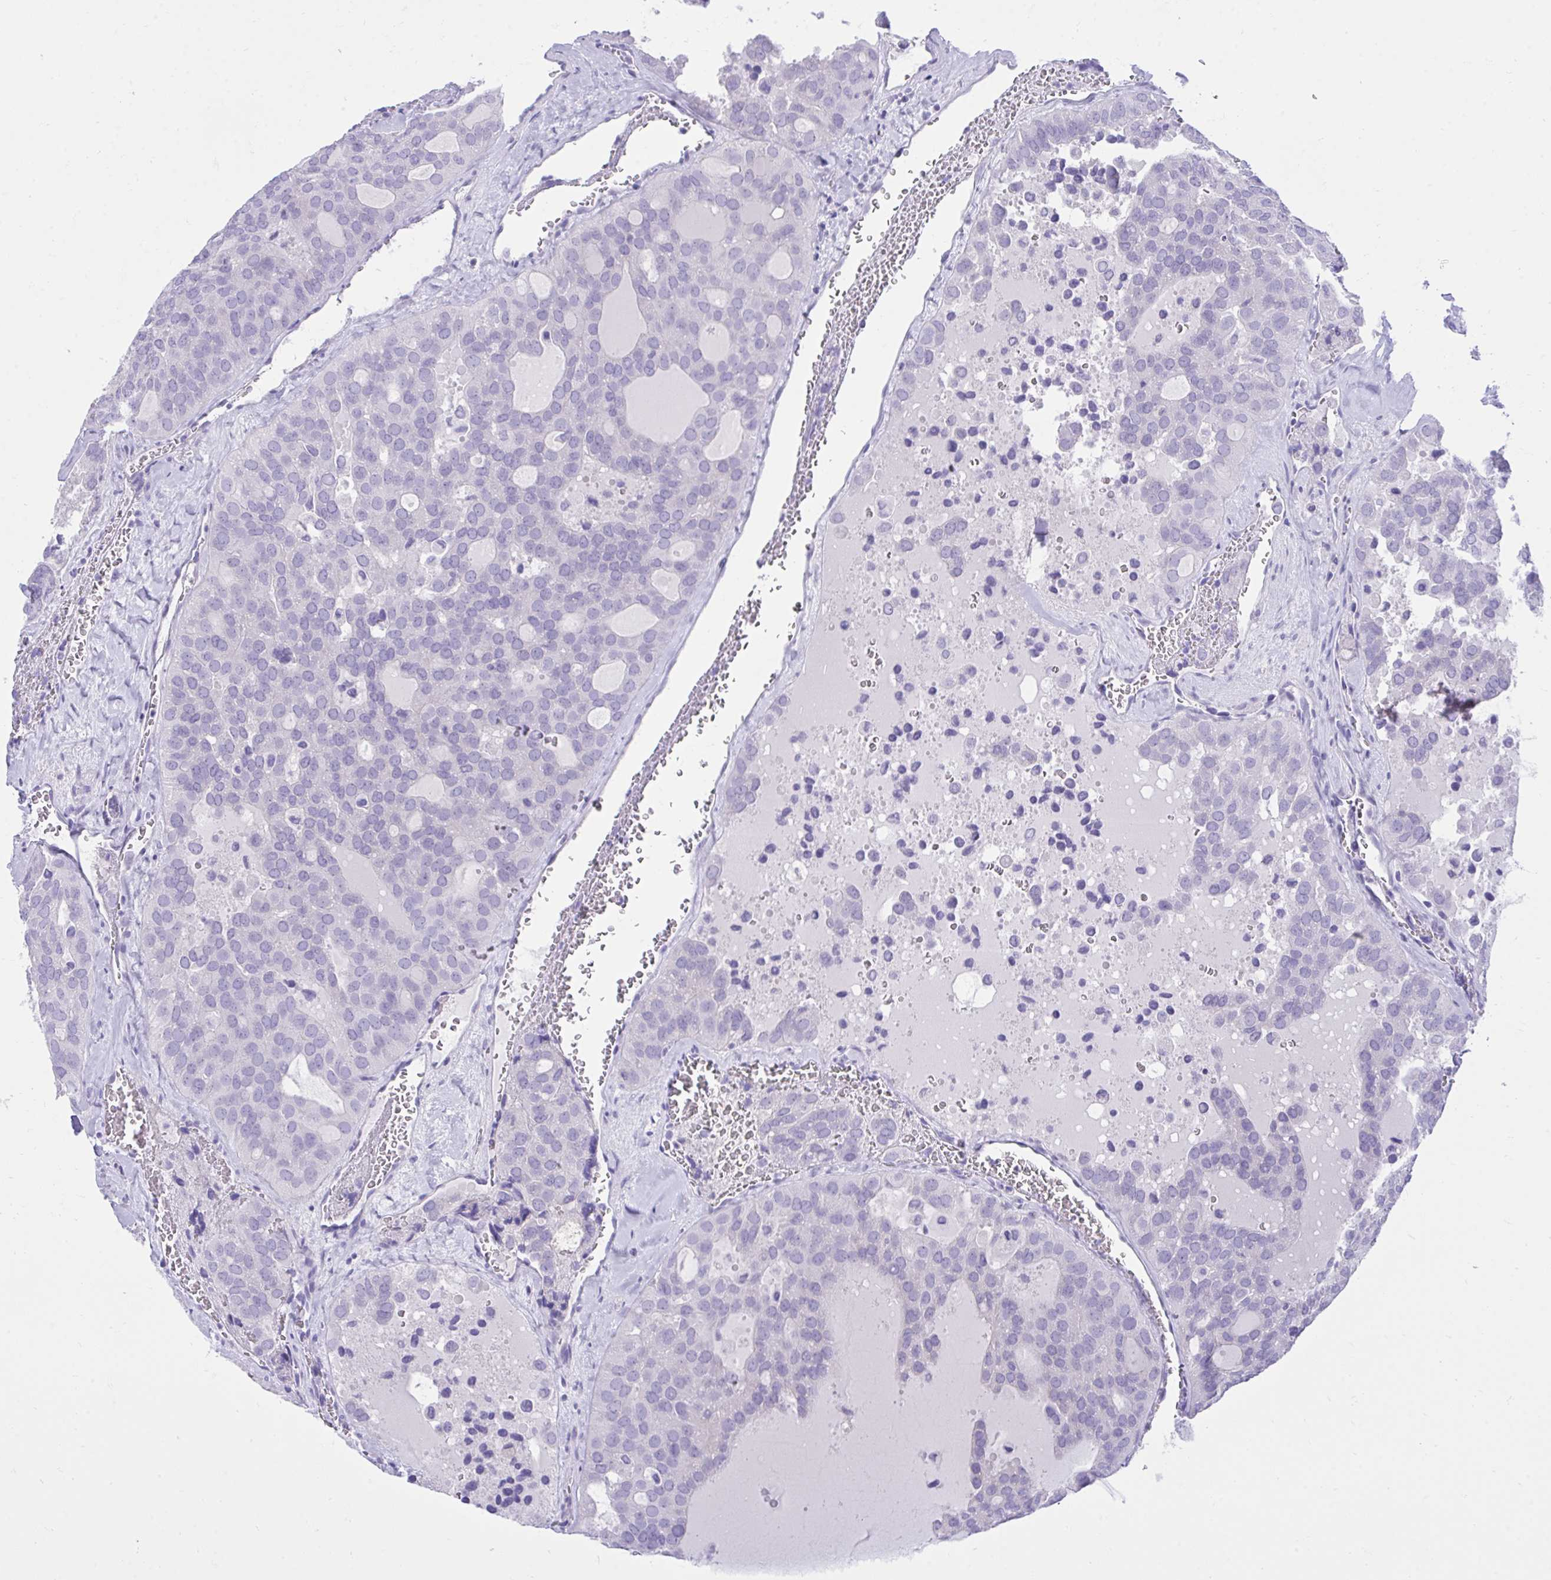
{"staining": {"intensity": "negative", "quantity": "none", "location": "none"}, "tissue": "thyroid cancer", "cell_type": "Tumor cells", "image_type": "cancer", "snomed": [{"axis": "morphology", "description": "Follicular adenoma carcinoma, NOS"}, {"axis": "topography", "description": "Thyroid gland"}], "caption": "Human thyroid cancer (follicular adenoma carcinoma) stained for a protein using immunohistochemistry exhibits no positivity in tumor cells.", "gene": "PLEKHH1", "patient": {"sex": "male", "age": 75}}